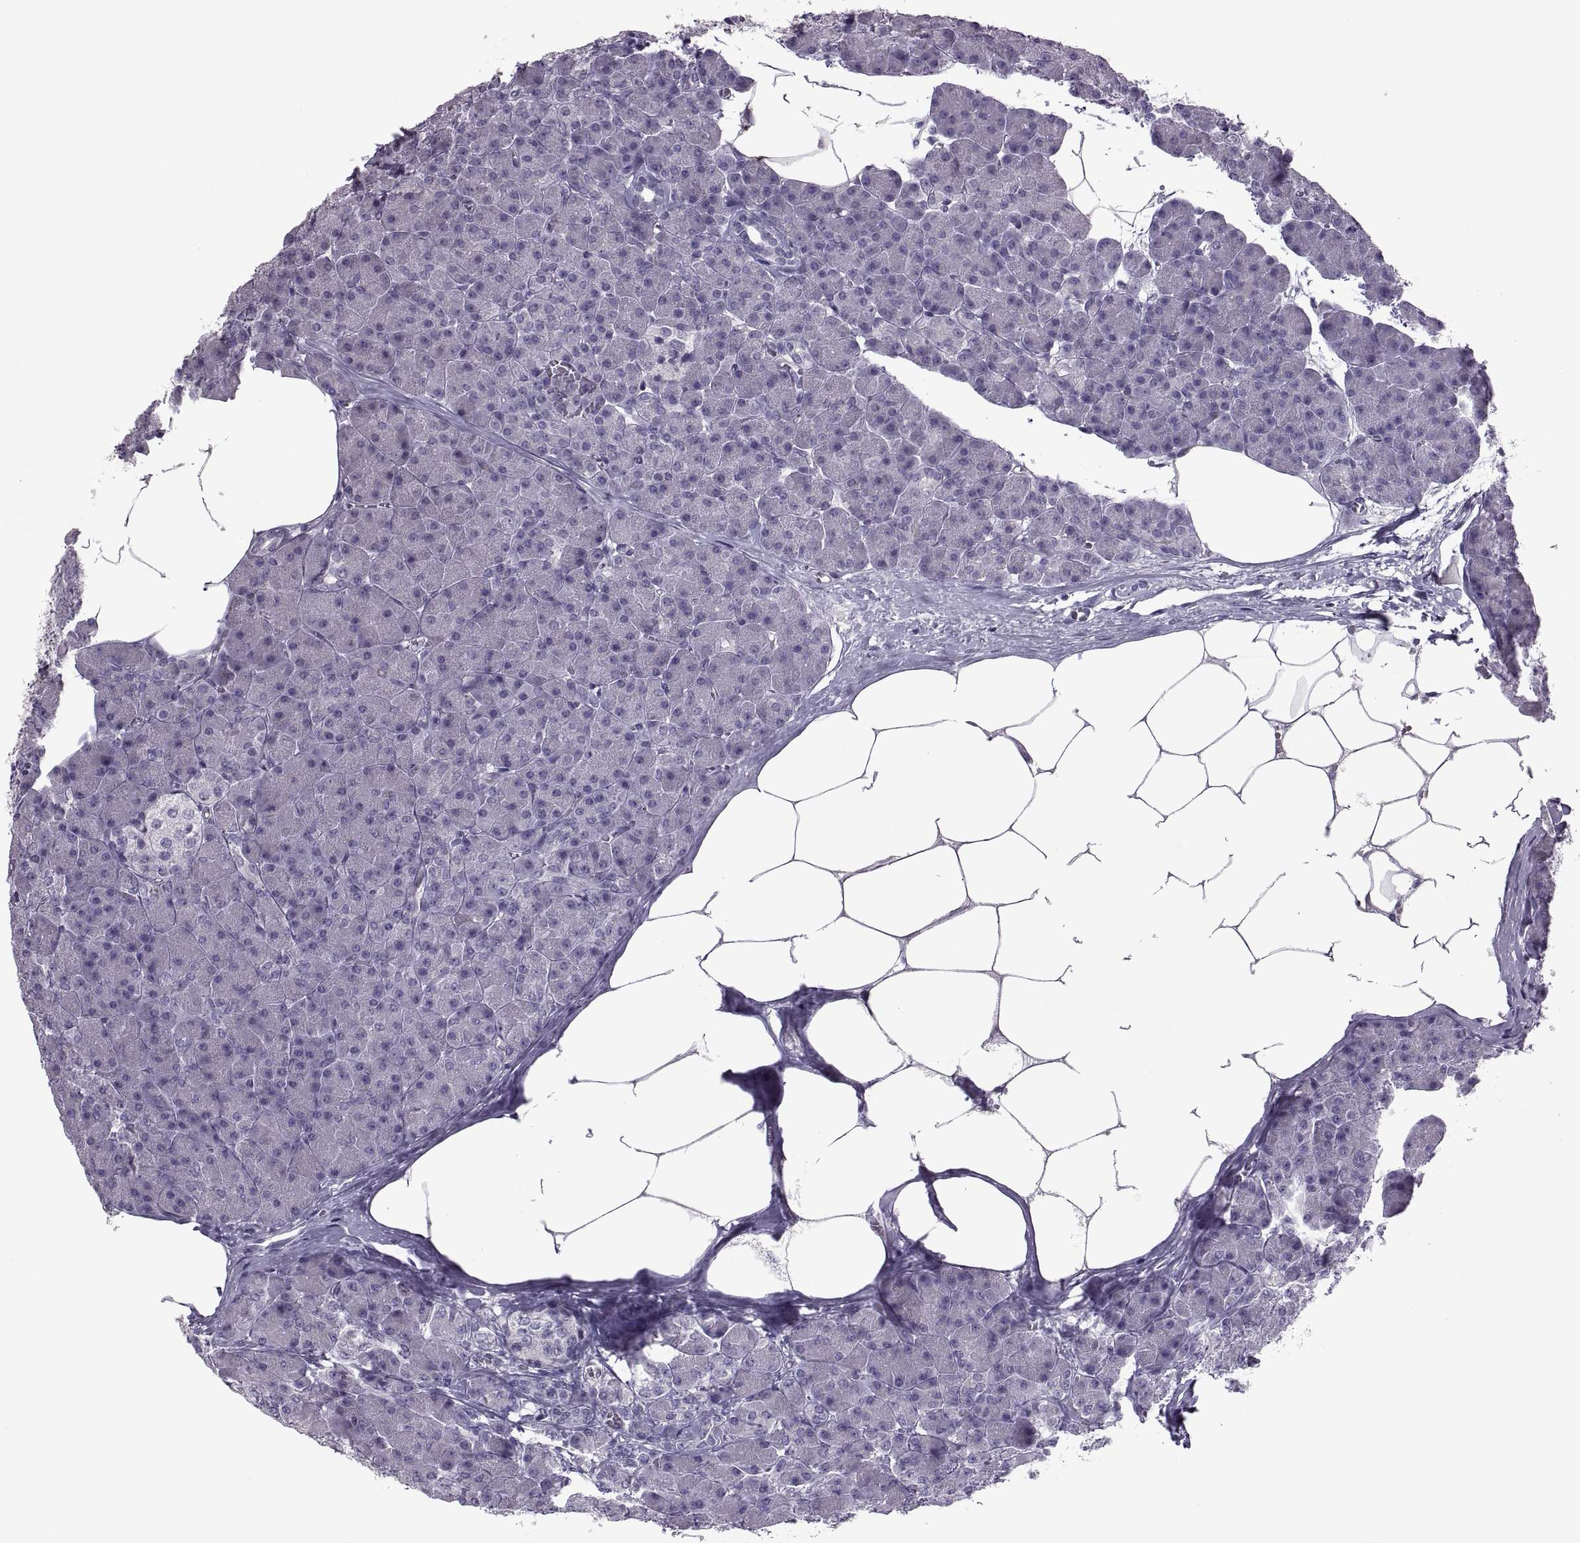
{"staining": {"intensity": "negative", "quantity": "none", "location": "none"}, "tissue": "pancreas", "cell_type": "Exocrine glandular cells", "image_type": "normal", "snomed": [{"axis": "morphology", "description": "Normal tissue, NOS"}, {"axis": "topography", "description": "Pancreas"}], "caption": "High power microscopy image of an immunohistochemistry (IHC) photomicrograph of unremarkable pancreas, revealing no significant expression in exocrine glandular cells.", "gene": "ODF3", "patient": {"sex": "female", "age": 45}}